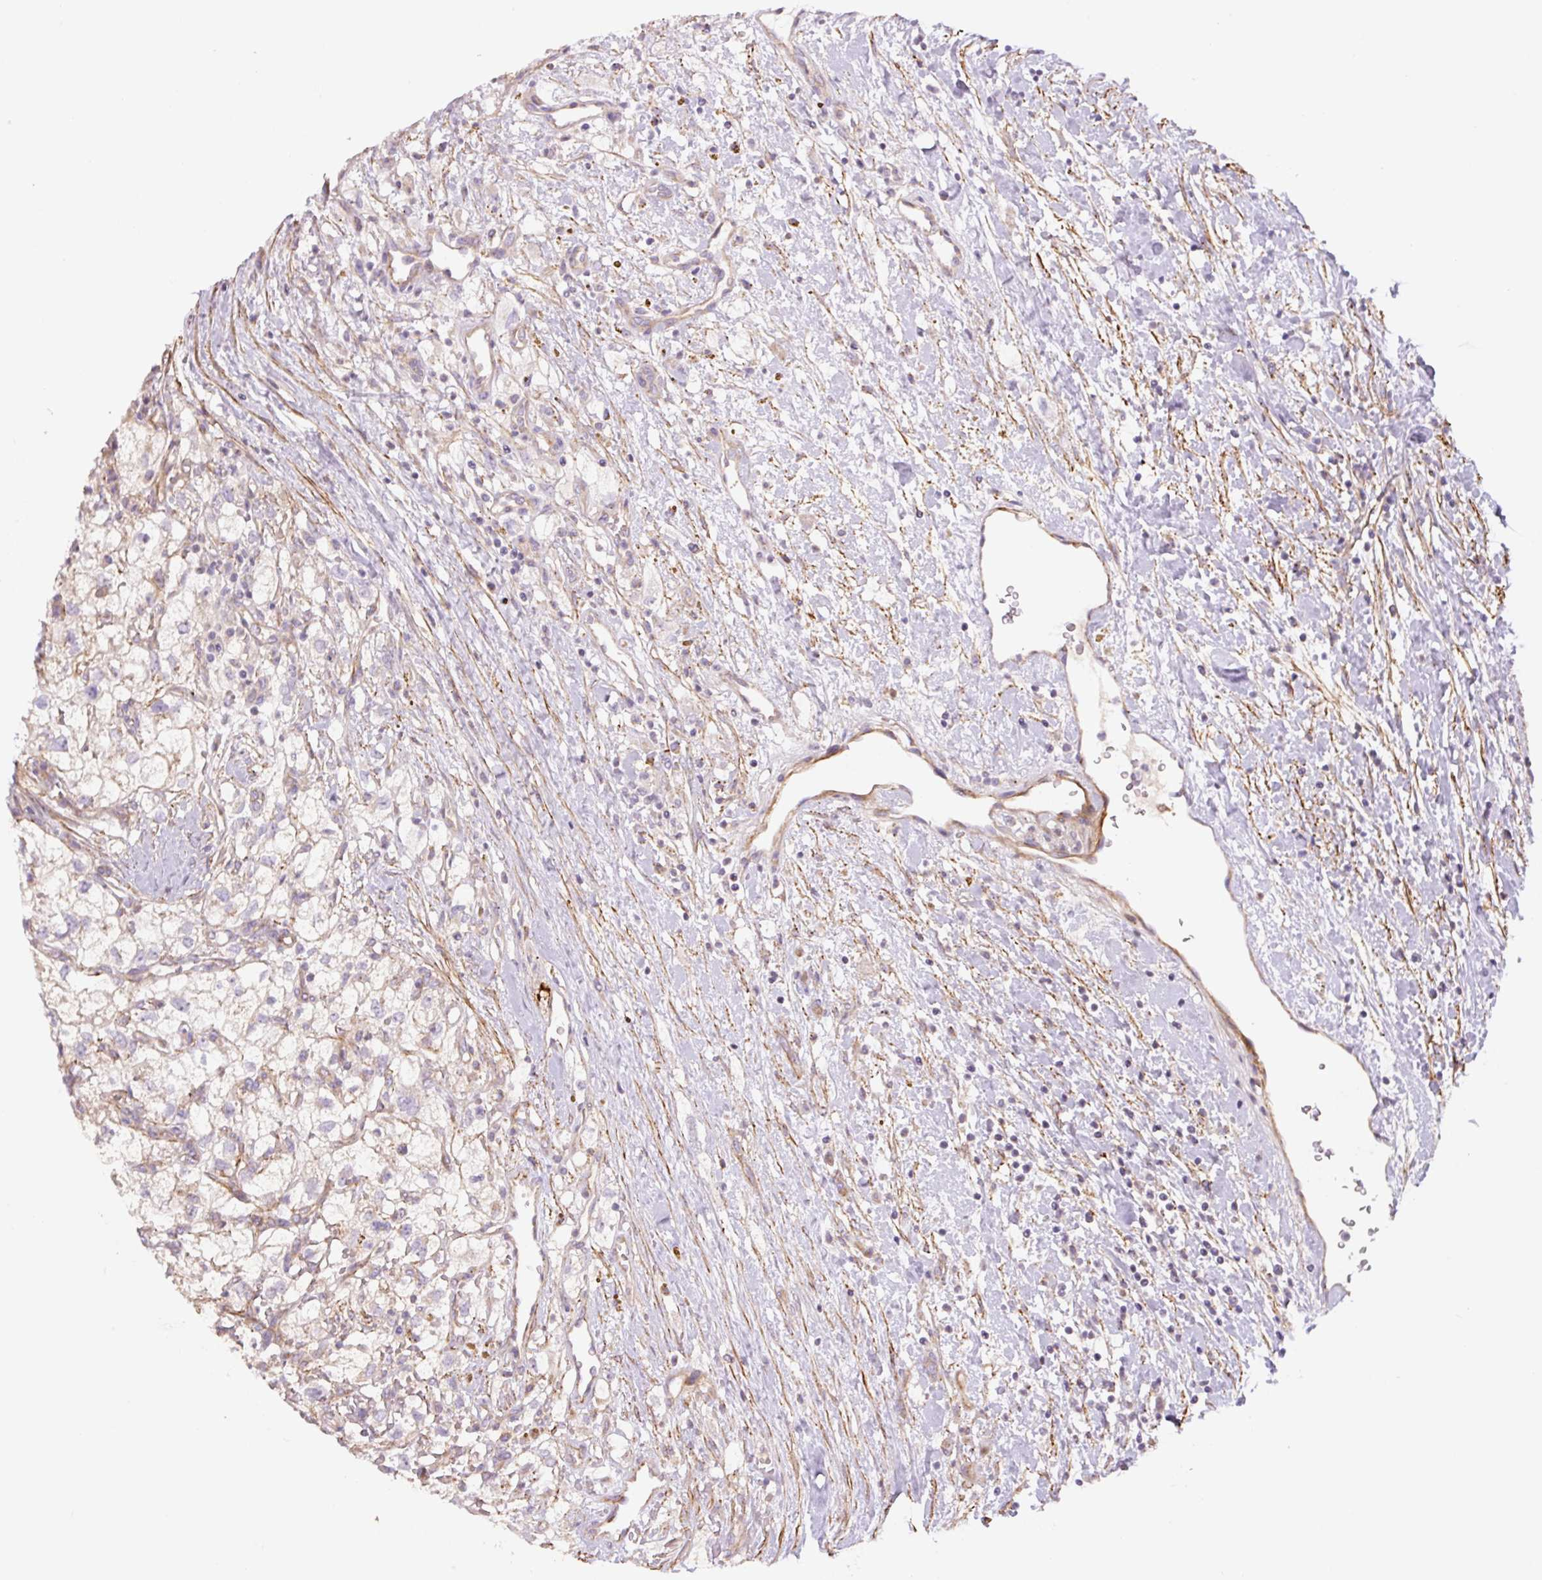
{"staining": {"intensity": "negative", "quantity": "none", "location": "none"}, "tissue": "renal cancer", "cell_type": "Tumor cells", "image_type": "cancer", "snomed": [{"axis": "morphology", "description": "Adenocarcinoma, NOS"}, {"axis": "topography", "description": "Kidney"}], "caption": "A histopathology image of renal cancer (adenocarcinoma) stained for a protein shows no brown staining in tumor cells.", "gene": "CCNI2", "patient": {"sex": "male", "age": 59}}